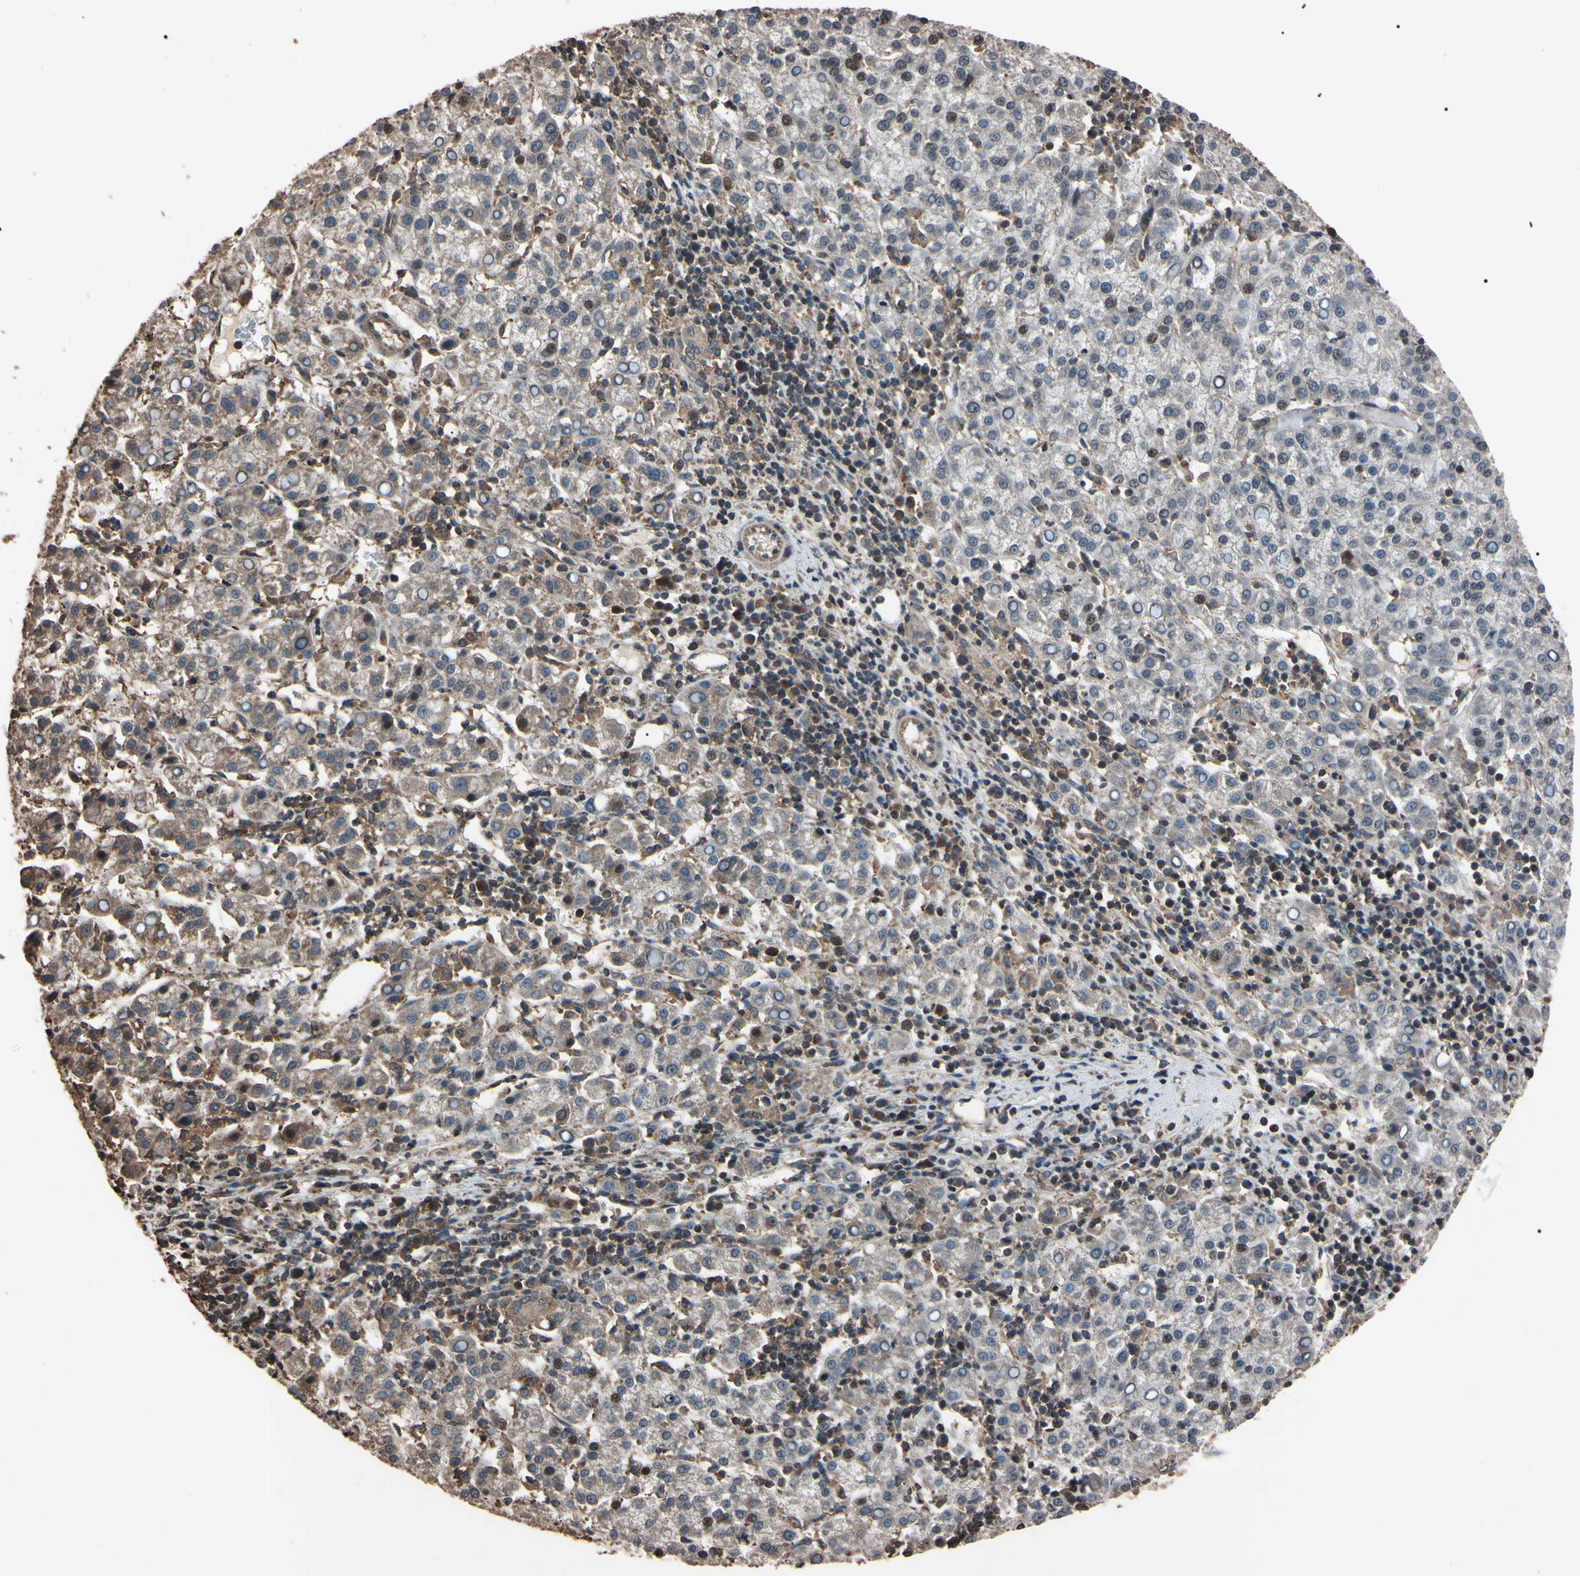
{"staining": {"intensity": "weak", "quantity": "25%-75%", "location": "nuclear"}, "tissue": "liver cancer", "cell_type": "Tumor cells", "image_type": "cancer", "snomed": [{"axis": "morphology", "description": "Carcinoma, Hepatocellular, NOS"}, {"axis": "topography", "description": "Liver"}], "caption": "Human liver hepatocellular carcinoma stained with a brown dye displays weak nuclear positive staining in approximately 25%-75% of tumor cells.", "gene": "TNFRSF1A", "patient": {"sex": "female", "age": 58}}